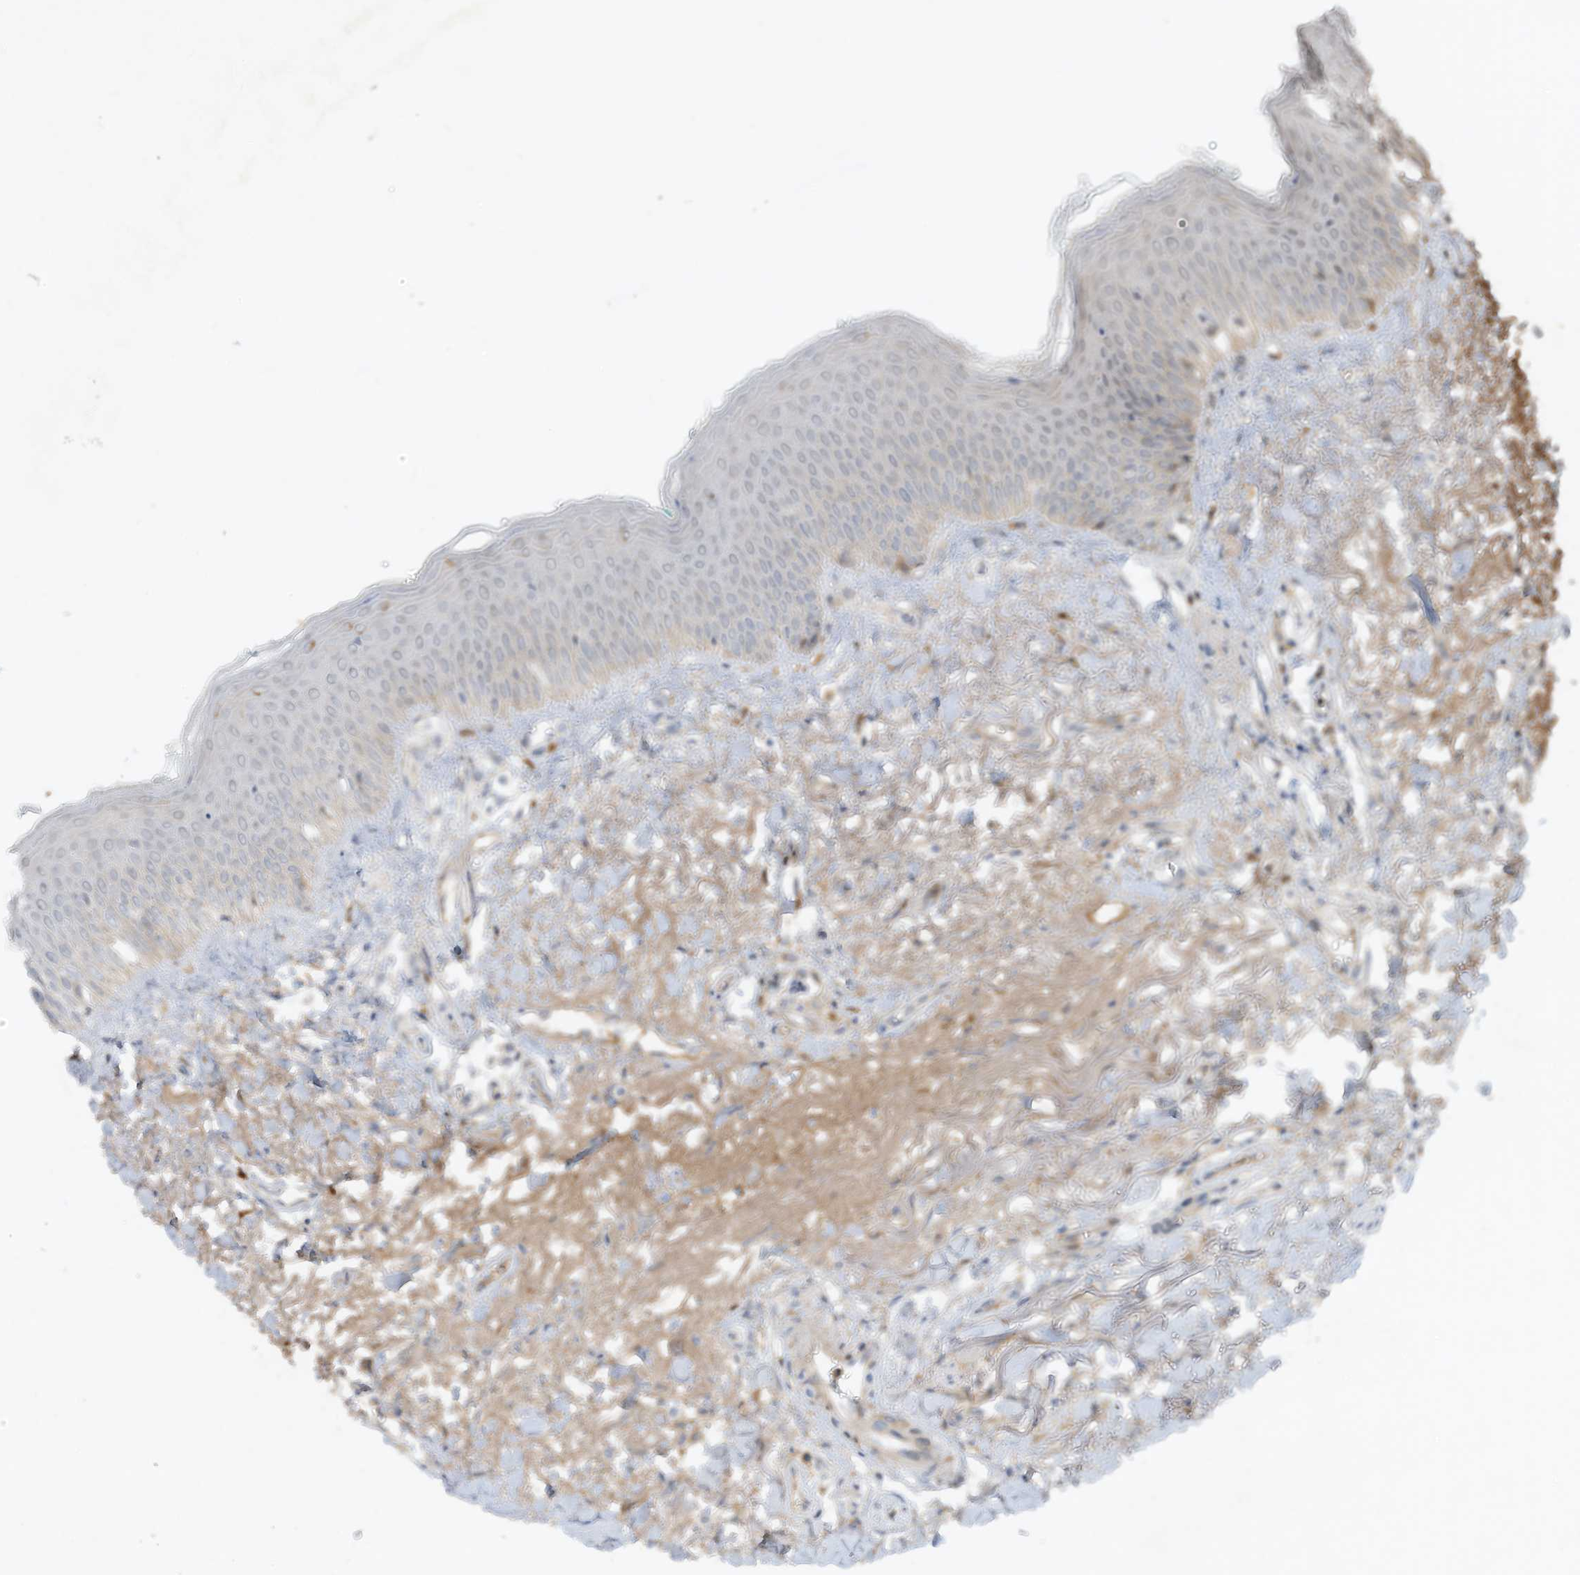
{"staining": {"intensity": "weak", "quantity": "<25%", "location": "cytoplasmic/membranous"}, "tissue": "oral mucosa", "cell_type": "Squamous epithelial cells", "image_type": "normal", "snomed": [{"axis": "morphology", "description": "Normal tissue, NOS"}, {"axis": "topography", "description": "Oral tissue"}], "caption": "The micrograph reveals no significant expression in squamous epithelial cells of oral mucosa.", "gene": "FETUB", "patient": {"sex": "female", "age": 70}}